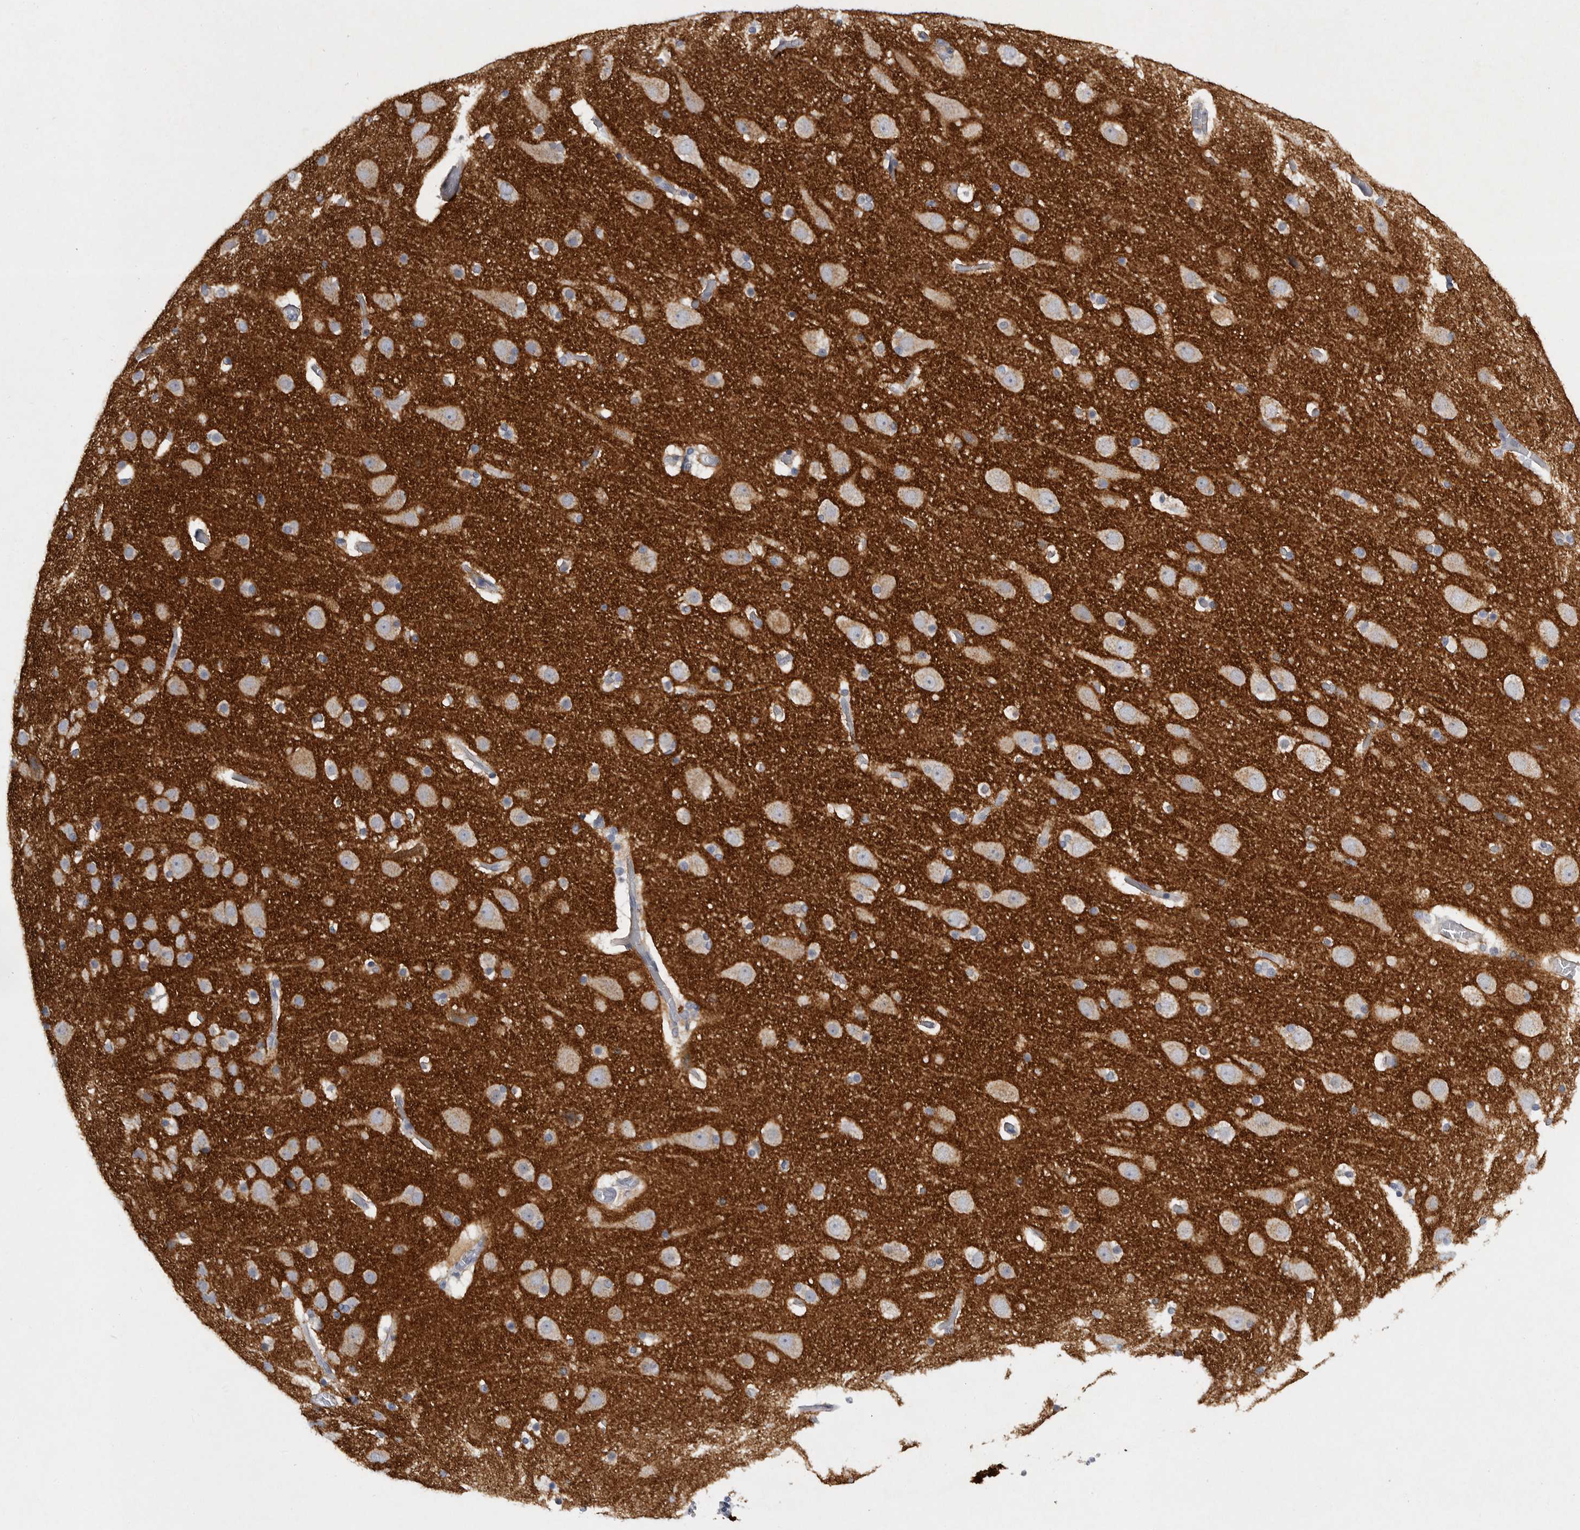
{"staining": {"intensity": "weak", "quantity": "25%-75%", "location": "cytoplasmic/membranous"}, "tissue": "cerebral cortex", "cell_type": "Endothelial cells", "image_type": "normal", "snomed": [{"axis": "morphology", "description": "Normal tissue, NOS"}, {"axis": "topography", "description": "Cerebral cortex"}], "caption": "Immunohistochemistry (IHC) (DAB (3,3'-diaminobenzidine)) staining of unremarkable cerebral cortex displays weak cytoplasmic/membranous protein positivity in about 25%-75% of endothelial cells.", "gene": "EDEM3", "patient": {"sex": "male", "age": 57}}